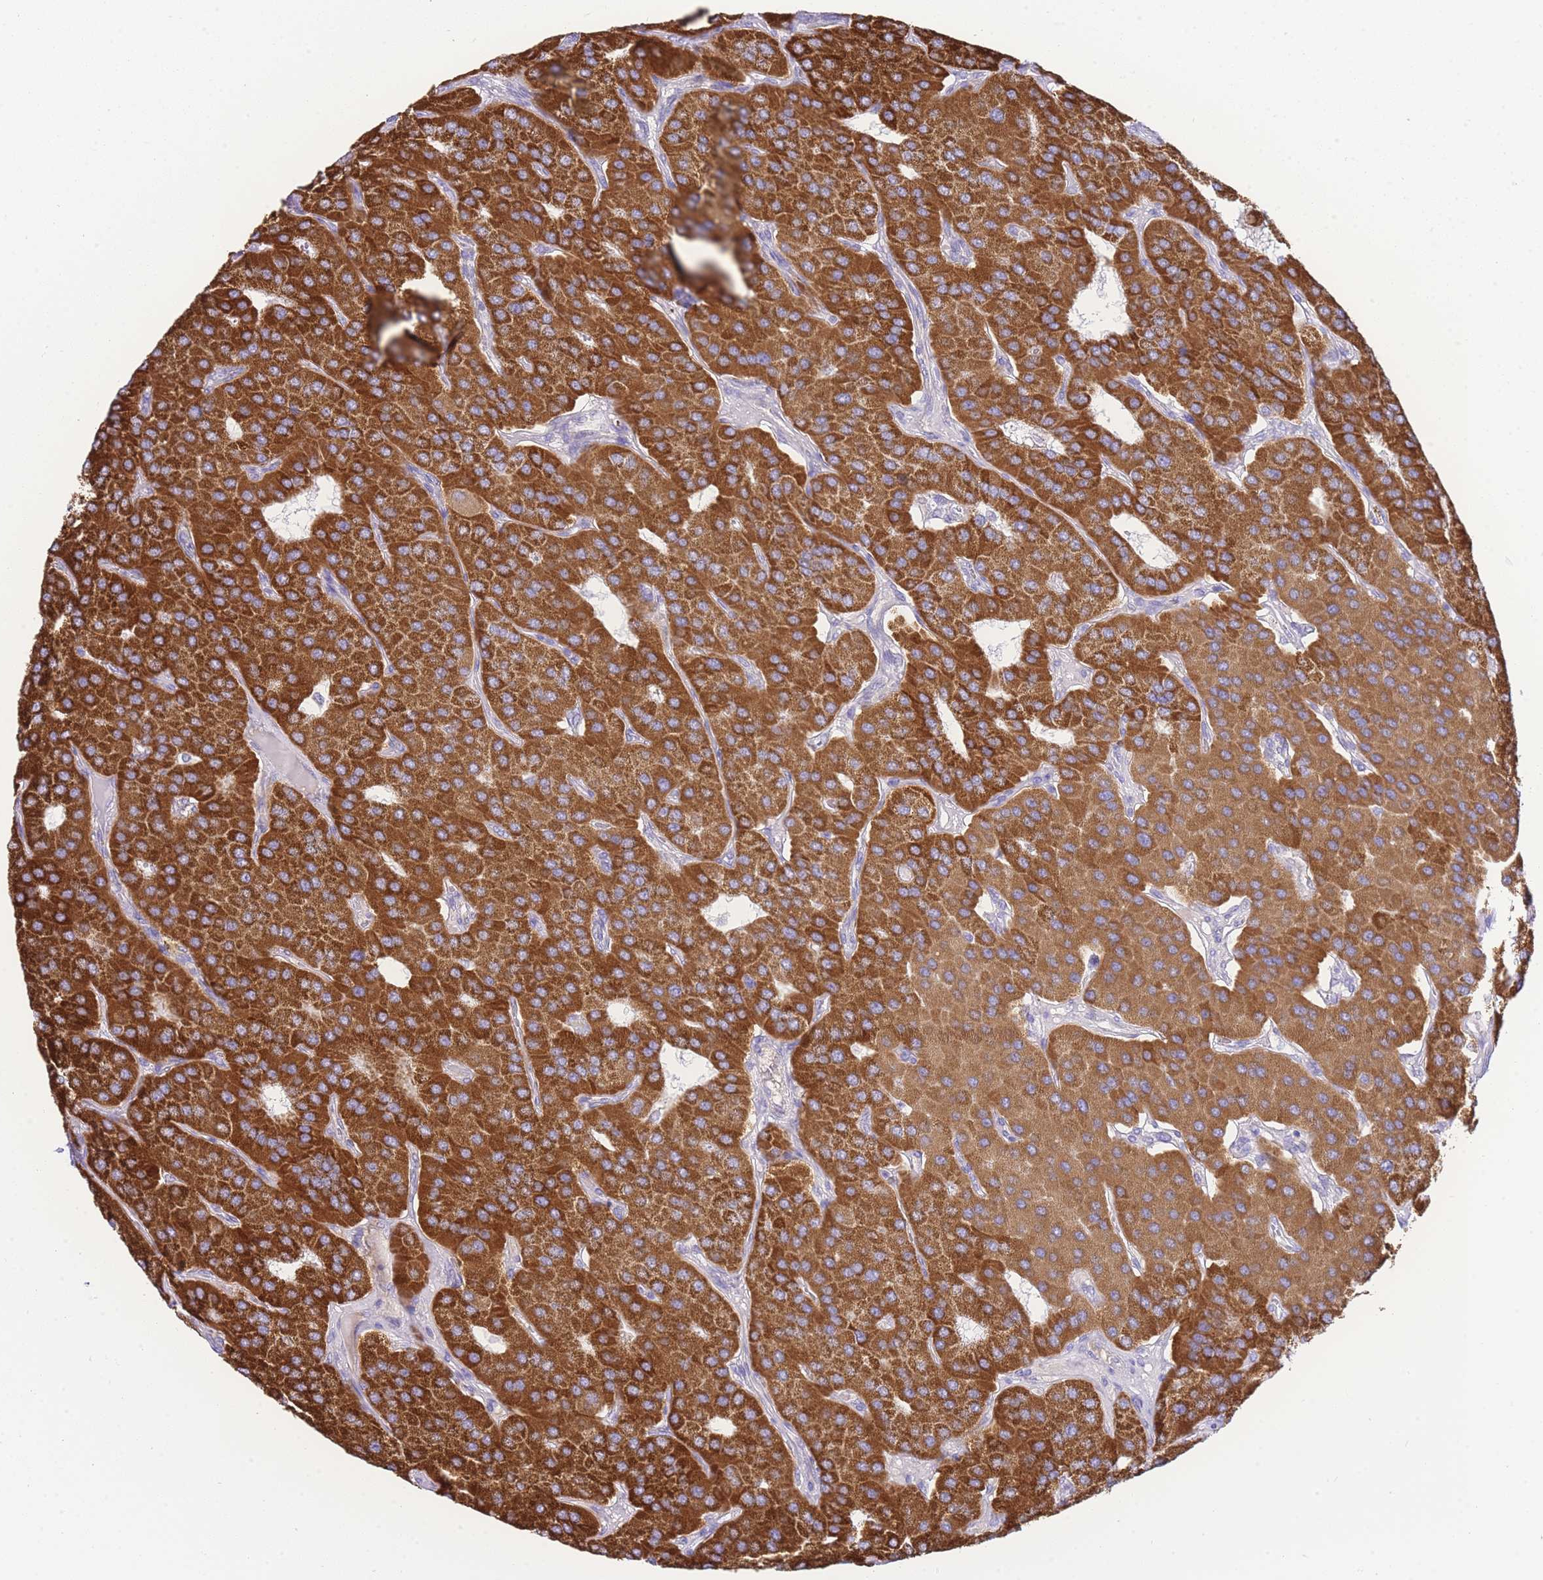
{"staining": {"intensity": "strong", "quantity": ">75%", "location": "cytoplasmic/membranous"}, "tissue": "parathyroid gland", "cell_type": "Glandular cells", "image_type": "normal", "snomed": [{"axis": "morphology", "description": "Normal tissue, NOS"}, {"axis": "morphology", "description": "Adenoma, NOS"}, {"axis": "topography", "description": "Parathyroid gland"}], "caption": "This is a histology image of immunohistochemistry staining of benign parathyroid gland, which shows strong expression in the cytoplasmic/membranous of glandular cells.", "gene": "ACSM4", "patient": {"sex": "female", "age": 86}}